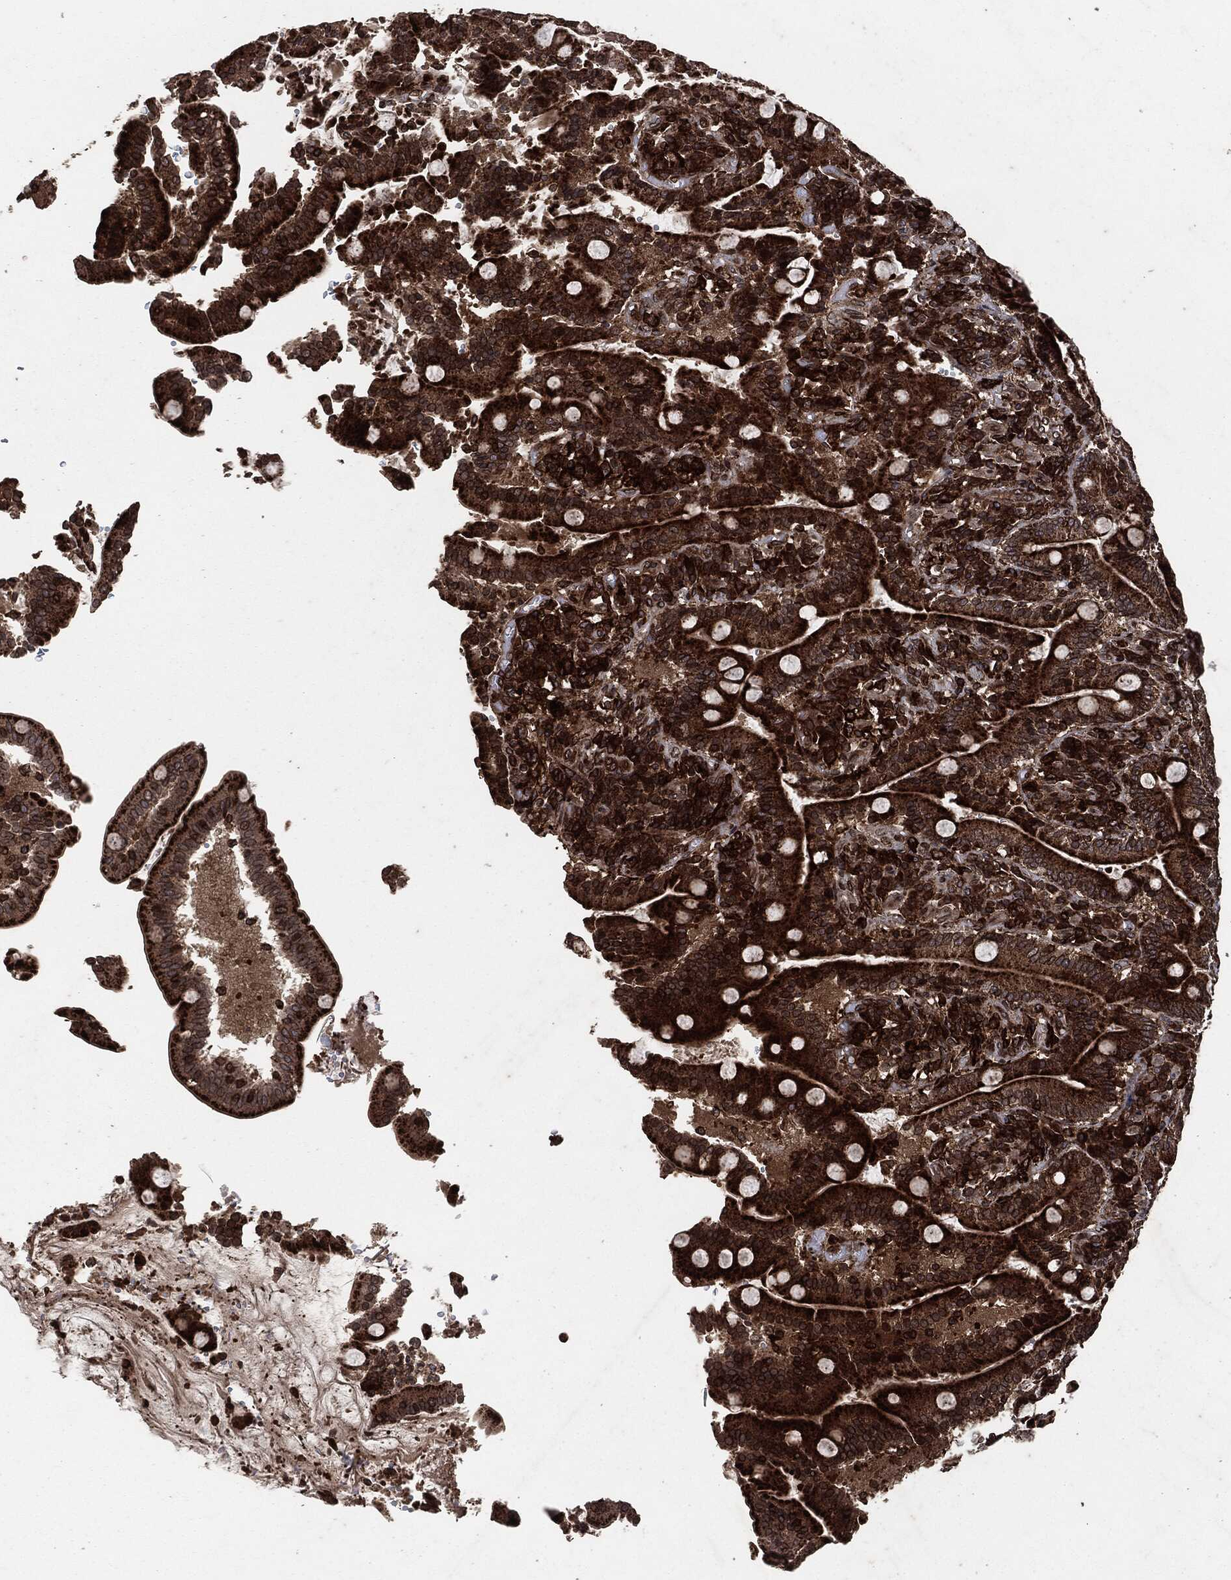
{"staining": {"intensity": "strong", "quantity": "25%-75%", "location": "cytoplasmic/membranous"}, "tissue": "duodenum", "cell_type": "Glandular cells", "image_type": "normal", "snomed": [{"axis": "morphology", "description": "Normal tissue, NOS"}, {"axis": "topography", "description": "Duodenum"}], "caption": "Protein staining shows strong cytoplasmic/membranous expression in about 25%-75% of glandular cells in unremarkable duodenum. The protein of interest is stained brown, and the nuclei are stained in blue (DAB IHC with brightfield microscopy, high magnification).", "gene": "IFIT1", "patient": {"sex": "female", "age": 62}}